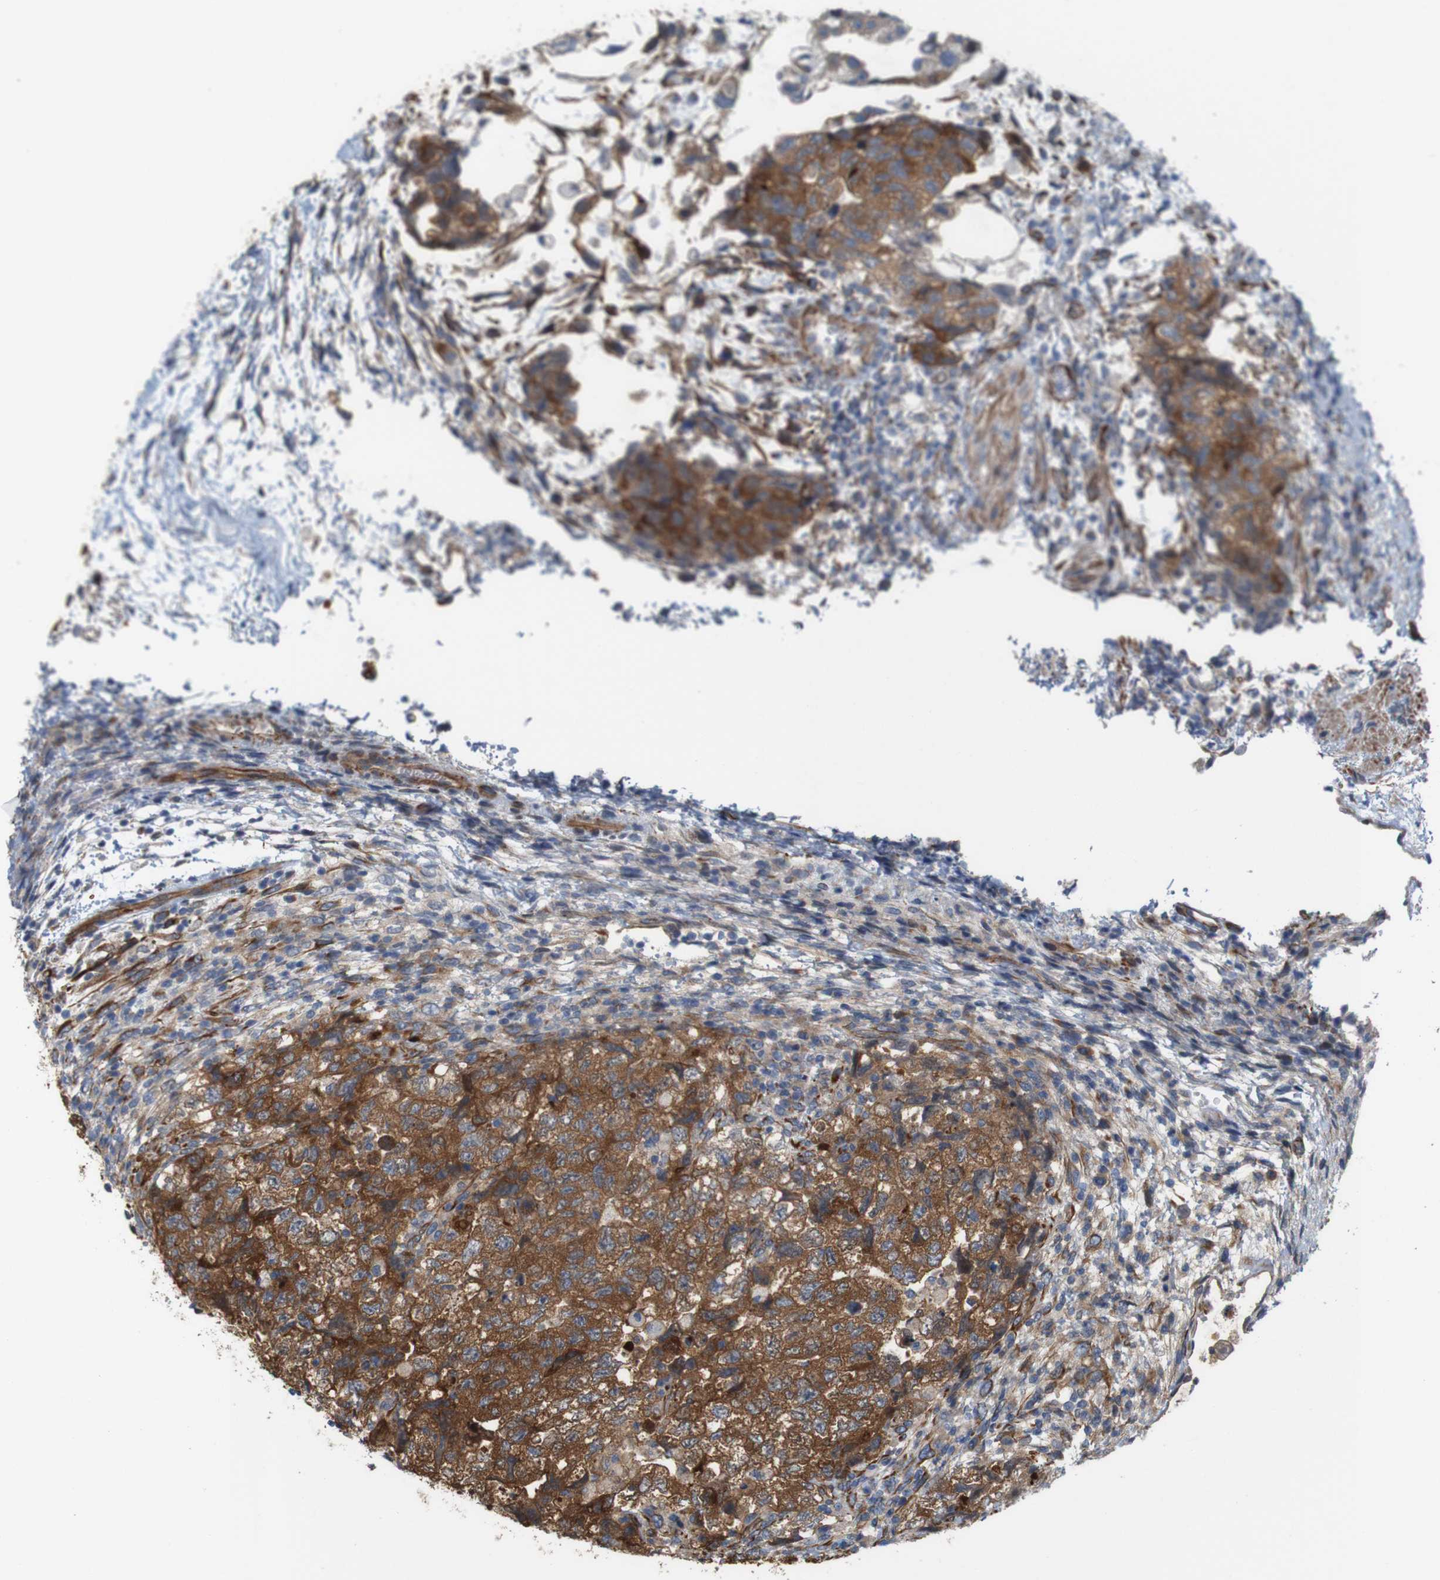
{"staining": {"intensity": "moderate", "quantity": ">75%", "location": "cytoplasmic/membranous"}, "tissue": "testis cancer", "cell_type": "Tumor cells", "image_type": "cancer", "snomed": [{"axis": "morphology", "description": "Carcinoma, Embryonal, NOS"}, {"axis": "topography", "description": "Testis"}], "caption": "An IHC micrograph of tumor tissue is shown. Protein staining in brown highlights moderate cytoplasmic/membranous positivity in testis cancer (embryonal carcinoma) within tumor cells.", "gene": "JPH1", "patient": {"sex": "male", "age": 36}}